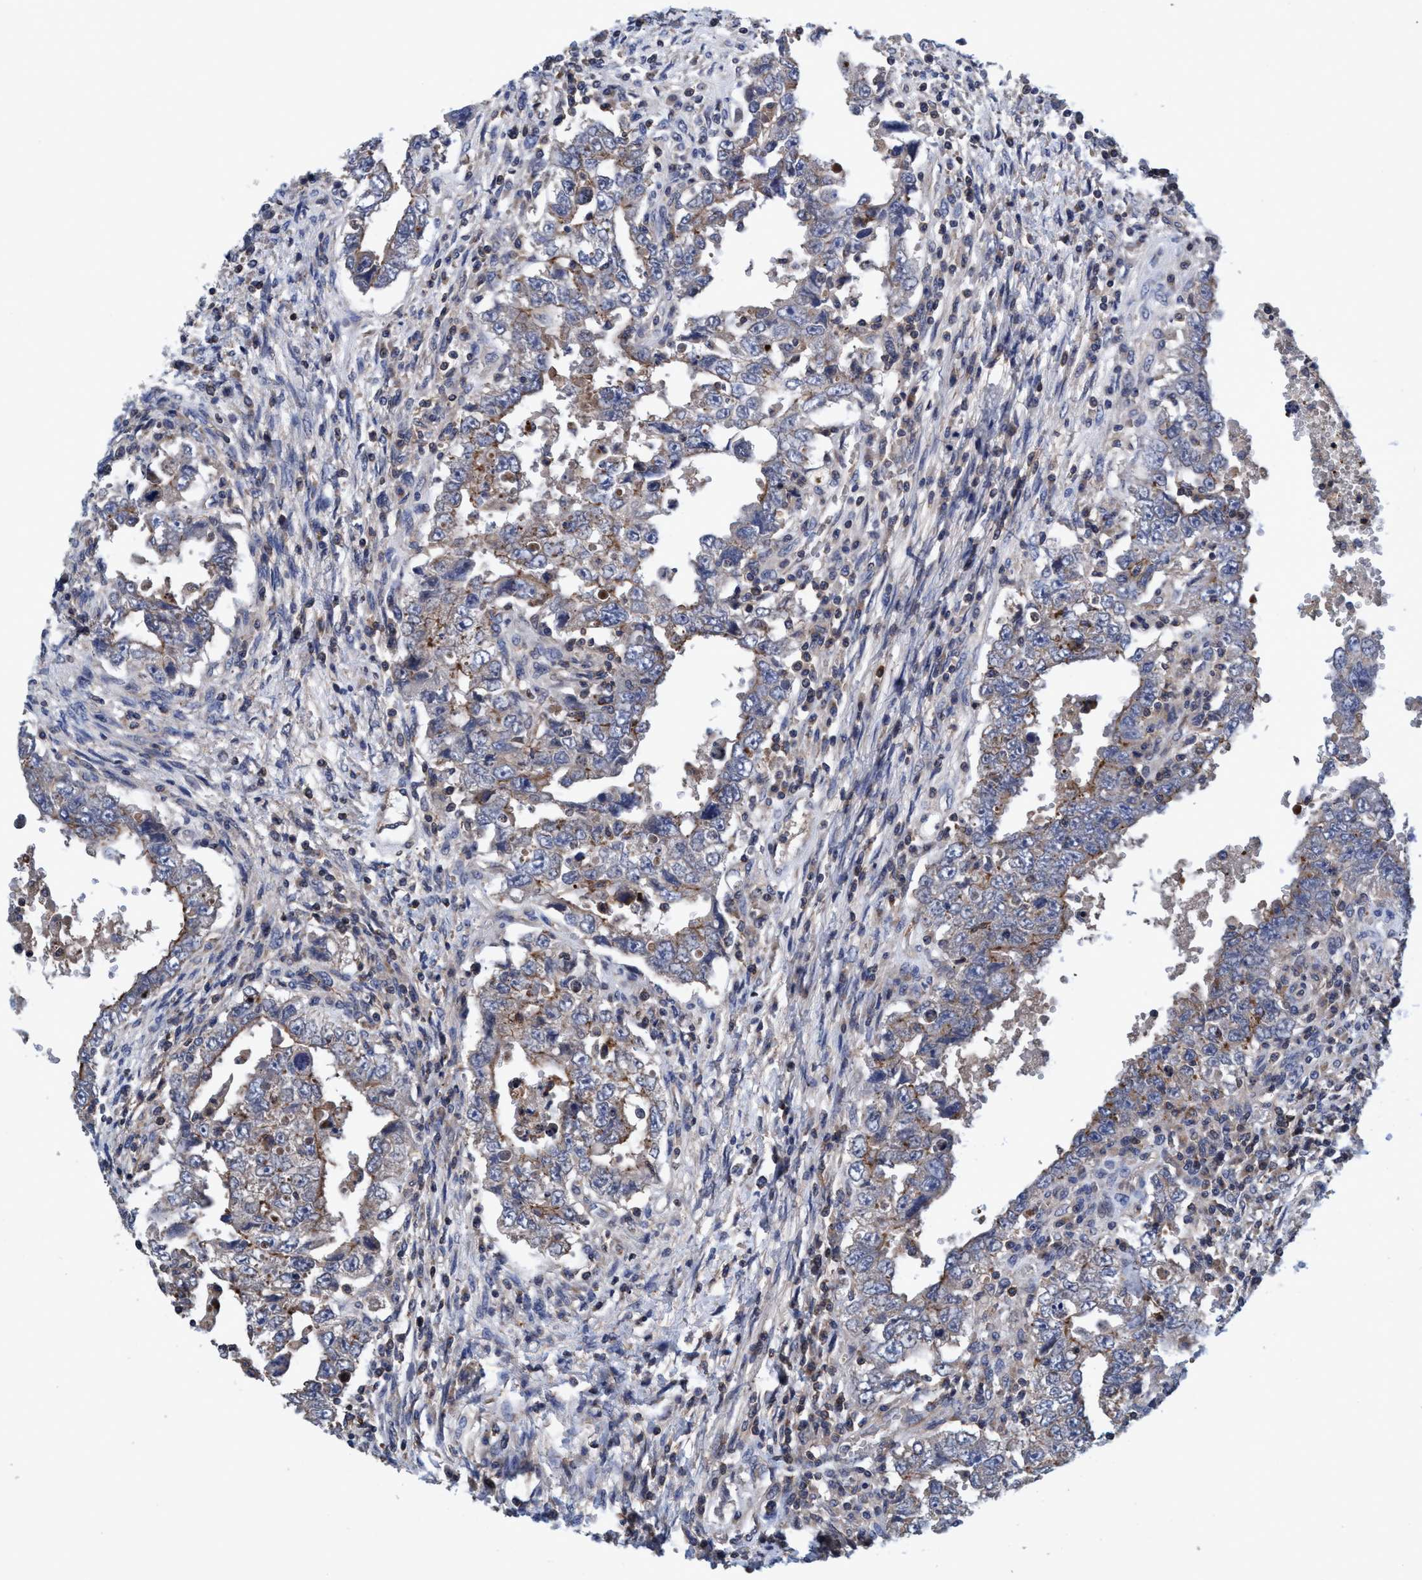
{"staining": {"intensity": "moderate", "quantity": "<25%", "location": "cytoplasmic/membranous"}, "tissue": "testis cancer", "cell_type": "Tumor cells", "image_type": "cancer", "snomed": [{"axis": "morphology", "description": "Carcinoma, Embryonal, NOS"}, {"axis": "topography", "description": "Testis"}], "caption": "This is a micrograph of immunohistochemistry (IHC) staining of testis cancer, which shows moderate positivity in the cytoplasmic/membranous of tumor cells.", "gene": "CALCOCO2", "patient": {"sex": "male", "age": 26}}